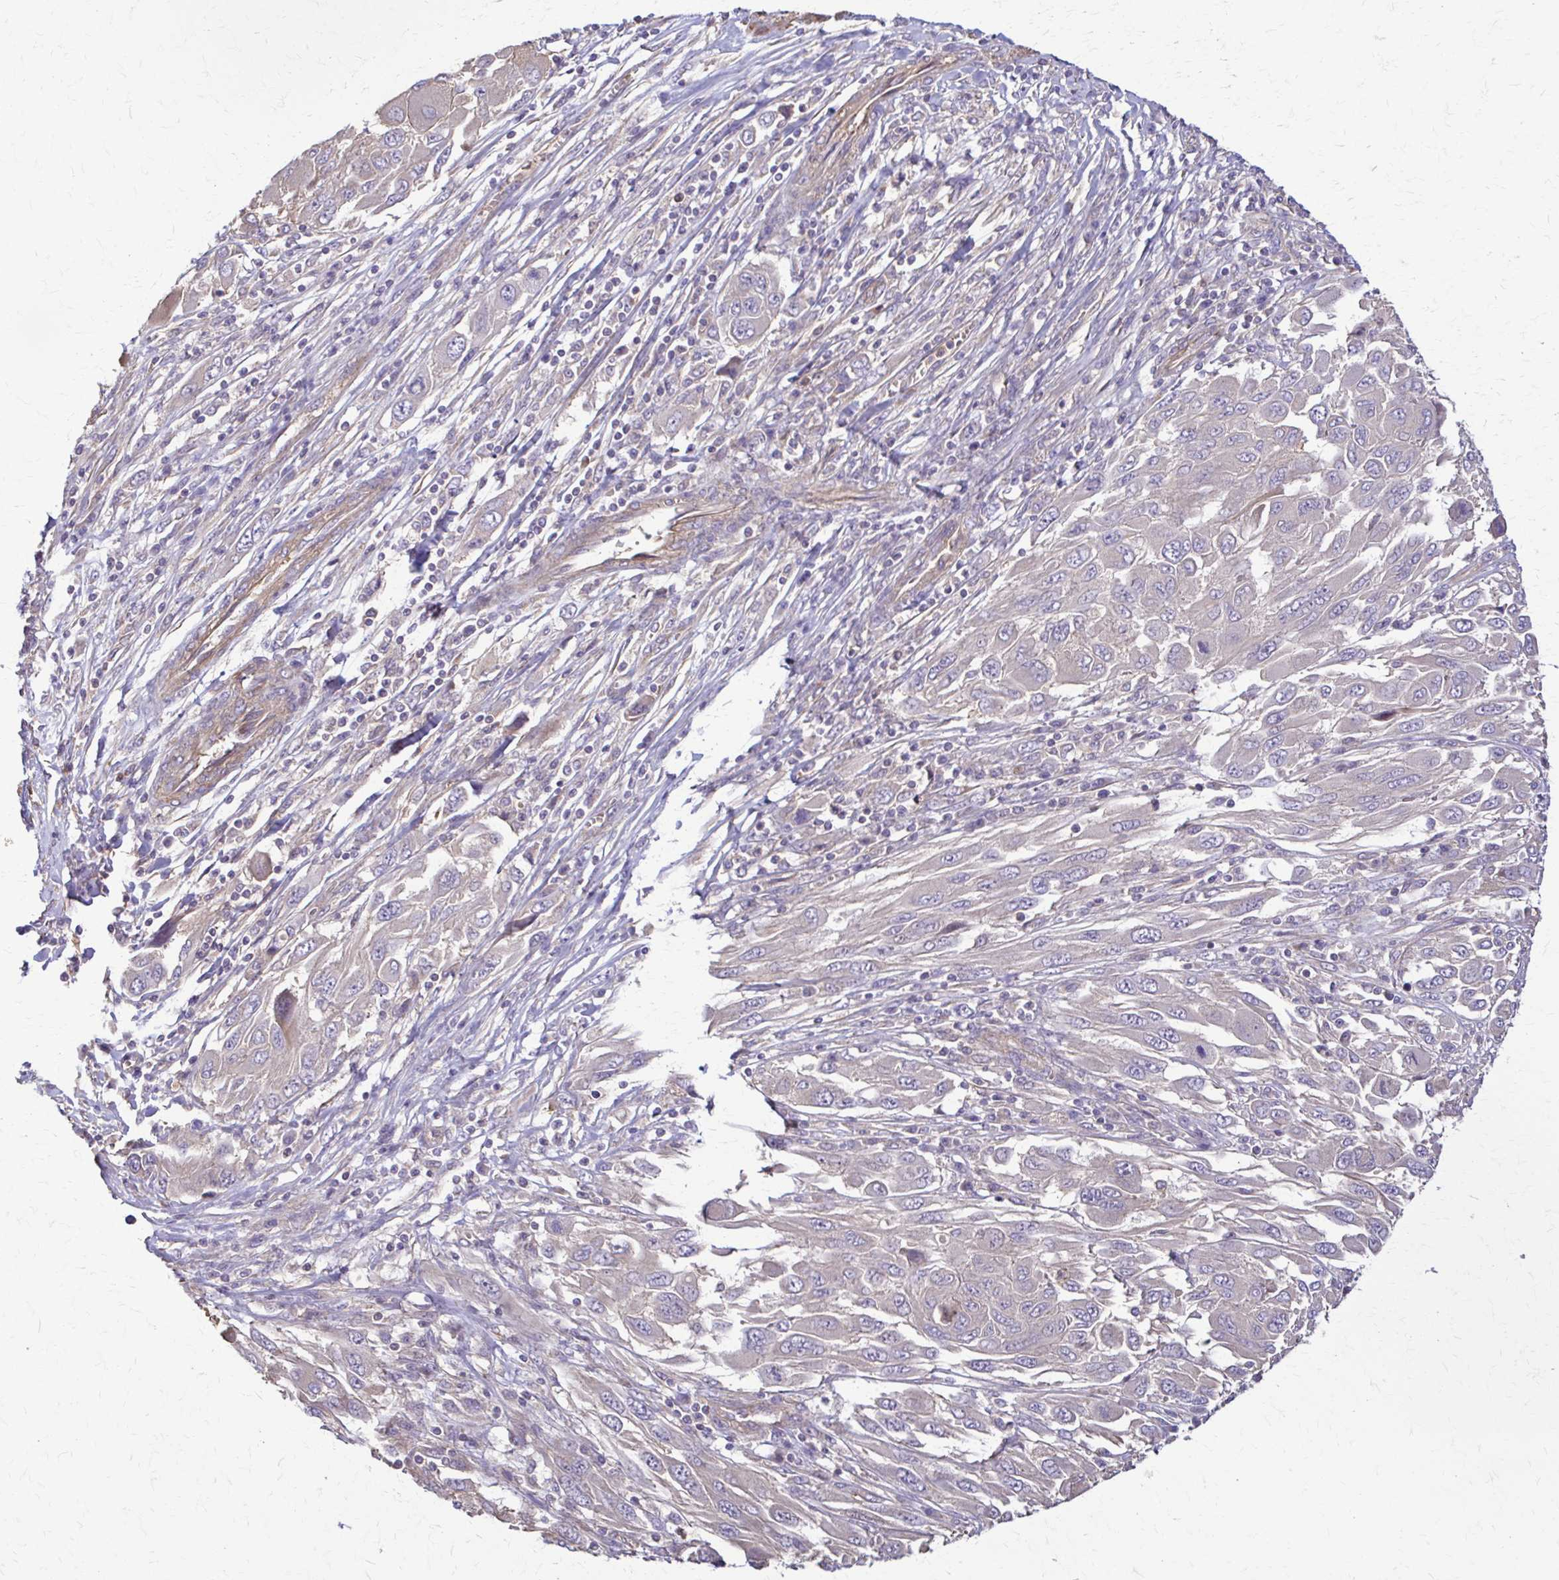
{"staining": {"intensity": "negative", "quantity": "none", "location": "none"}, "tissue": "melanoma", "cell_type": "Tumor cells", "image_type": "cancer", "snomed": [{"axis": "morphology", "description": "Malignant melanoma, NOS"}, {"axis": "topography", "description": "Skin"}], "caption": "Immunohistochemical staining of melanoma displays no significant positivity in tumor cells.", "gene": "DSP", "patient": {"sex": "female", "age": 91}}